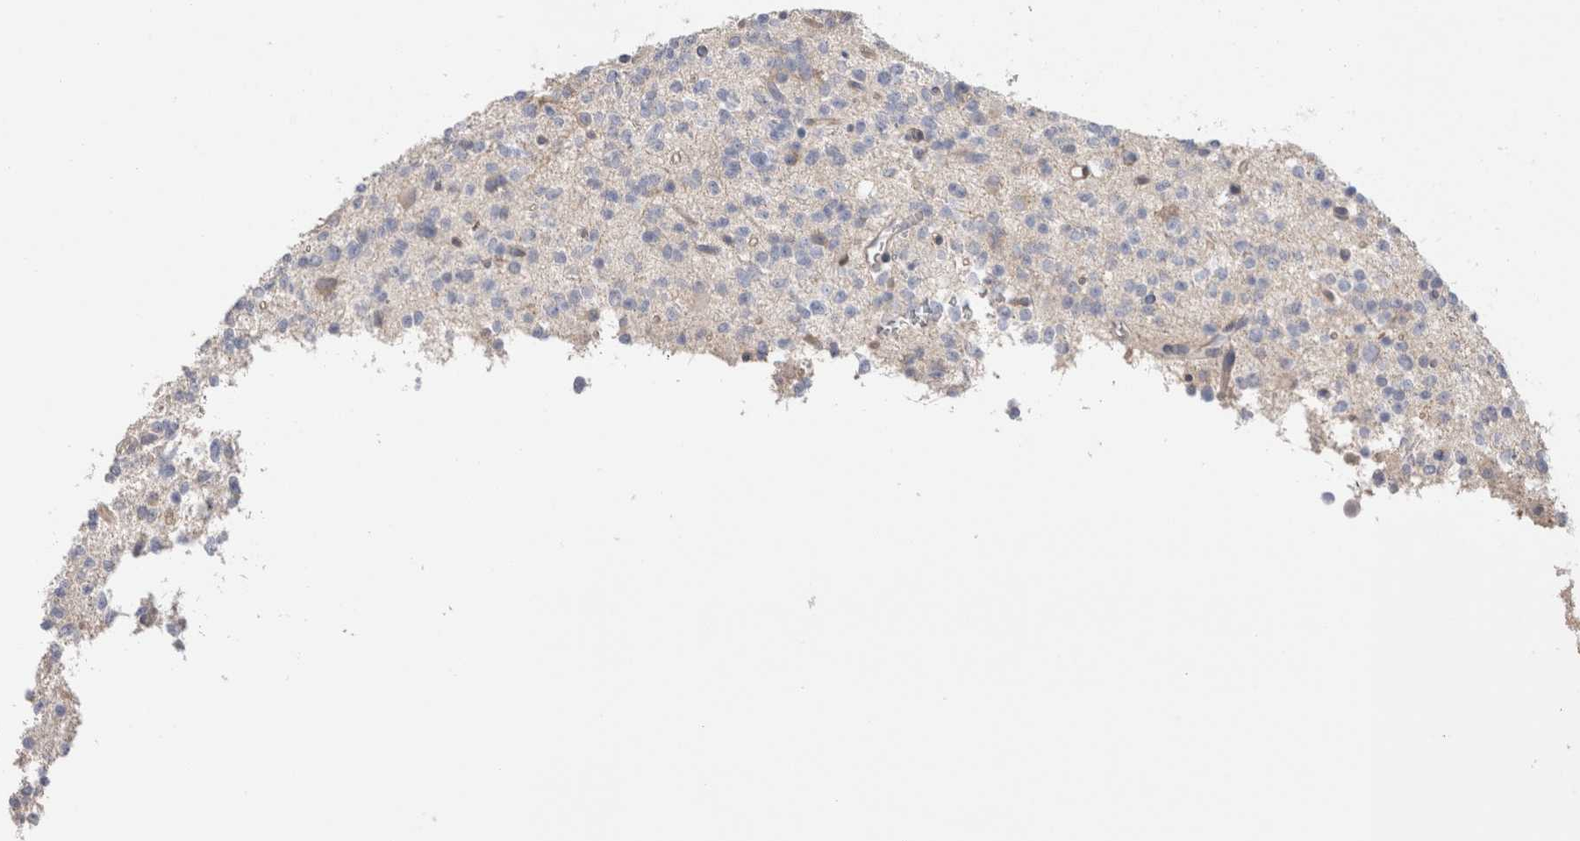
{"staining": {"intensity": "negative", "quantity": "none", "location": "none"}, "tissue": "glioma", "cell_type": "Tumor cells", "image_type": "cancer", "snomed": [{"axis": "morphology", "description": "Glioma, malignant, High grade"}, {"axis": "topography", "description": "Brain"}], "caption": "High power microscopy micrograph of an immunohistochemistry (IHC) photomicrograph of glioma, revealing no significant positivity in tumor cells.", "gene": "CAPN2", "patient": {"sex": "female", "age": 62}}